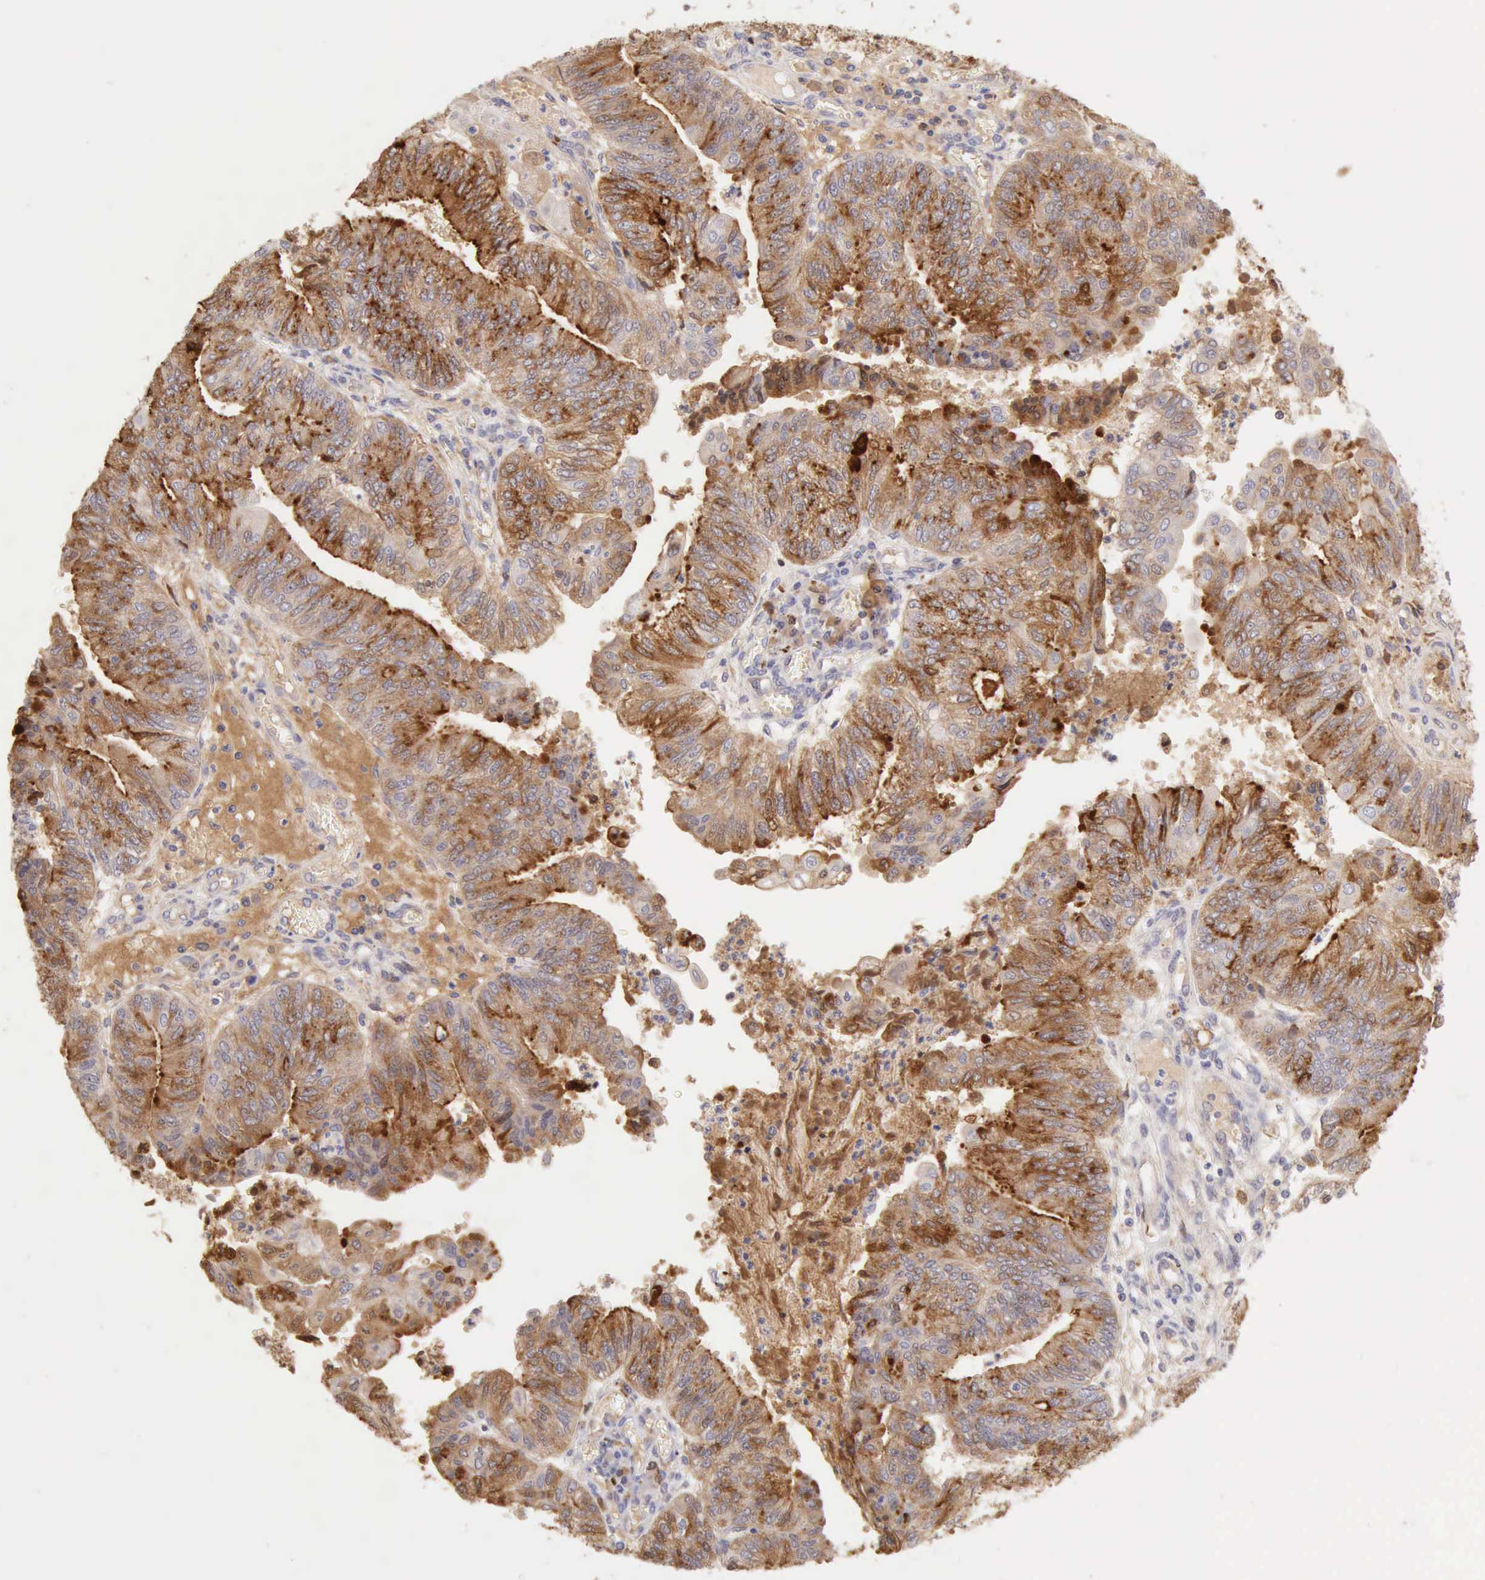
{"staining": {"intensity": "strong", "quantity": ">75%", "location": "cytoplasmic/membranous"}, "tissue": "endometrial cancer", "cell_type": "Tumor cells", "image_type": "cancer", "snomed": [{"axis": "morphology", "description": "Adenocarcinoma, NOS"}, {"axis": "topography", "description": "Endometrium"}], "caption": "Endometrial cancer (adenocarcinoma) tissue shows strong cytoplasmic/membranous expression in approximately >75% of tumor cells", "gene": "RNASE1", "patient": {"sex": "female", "age": 59}}